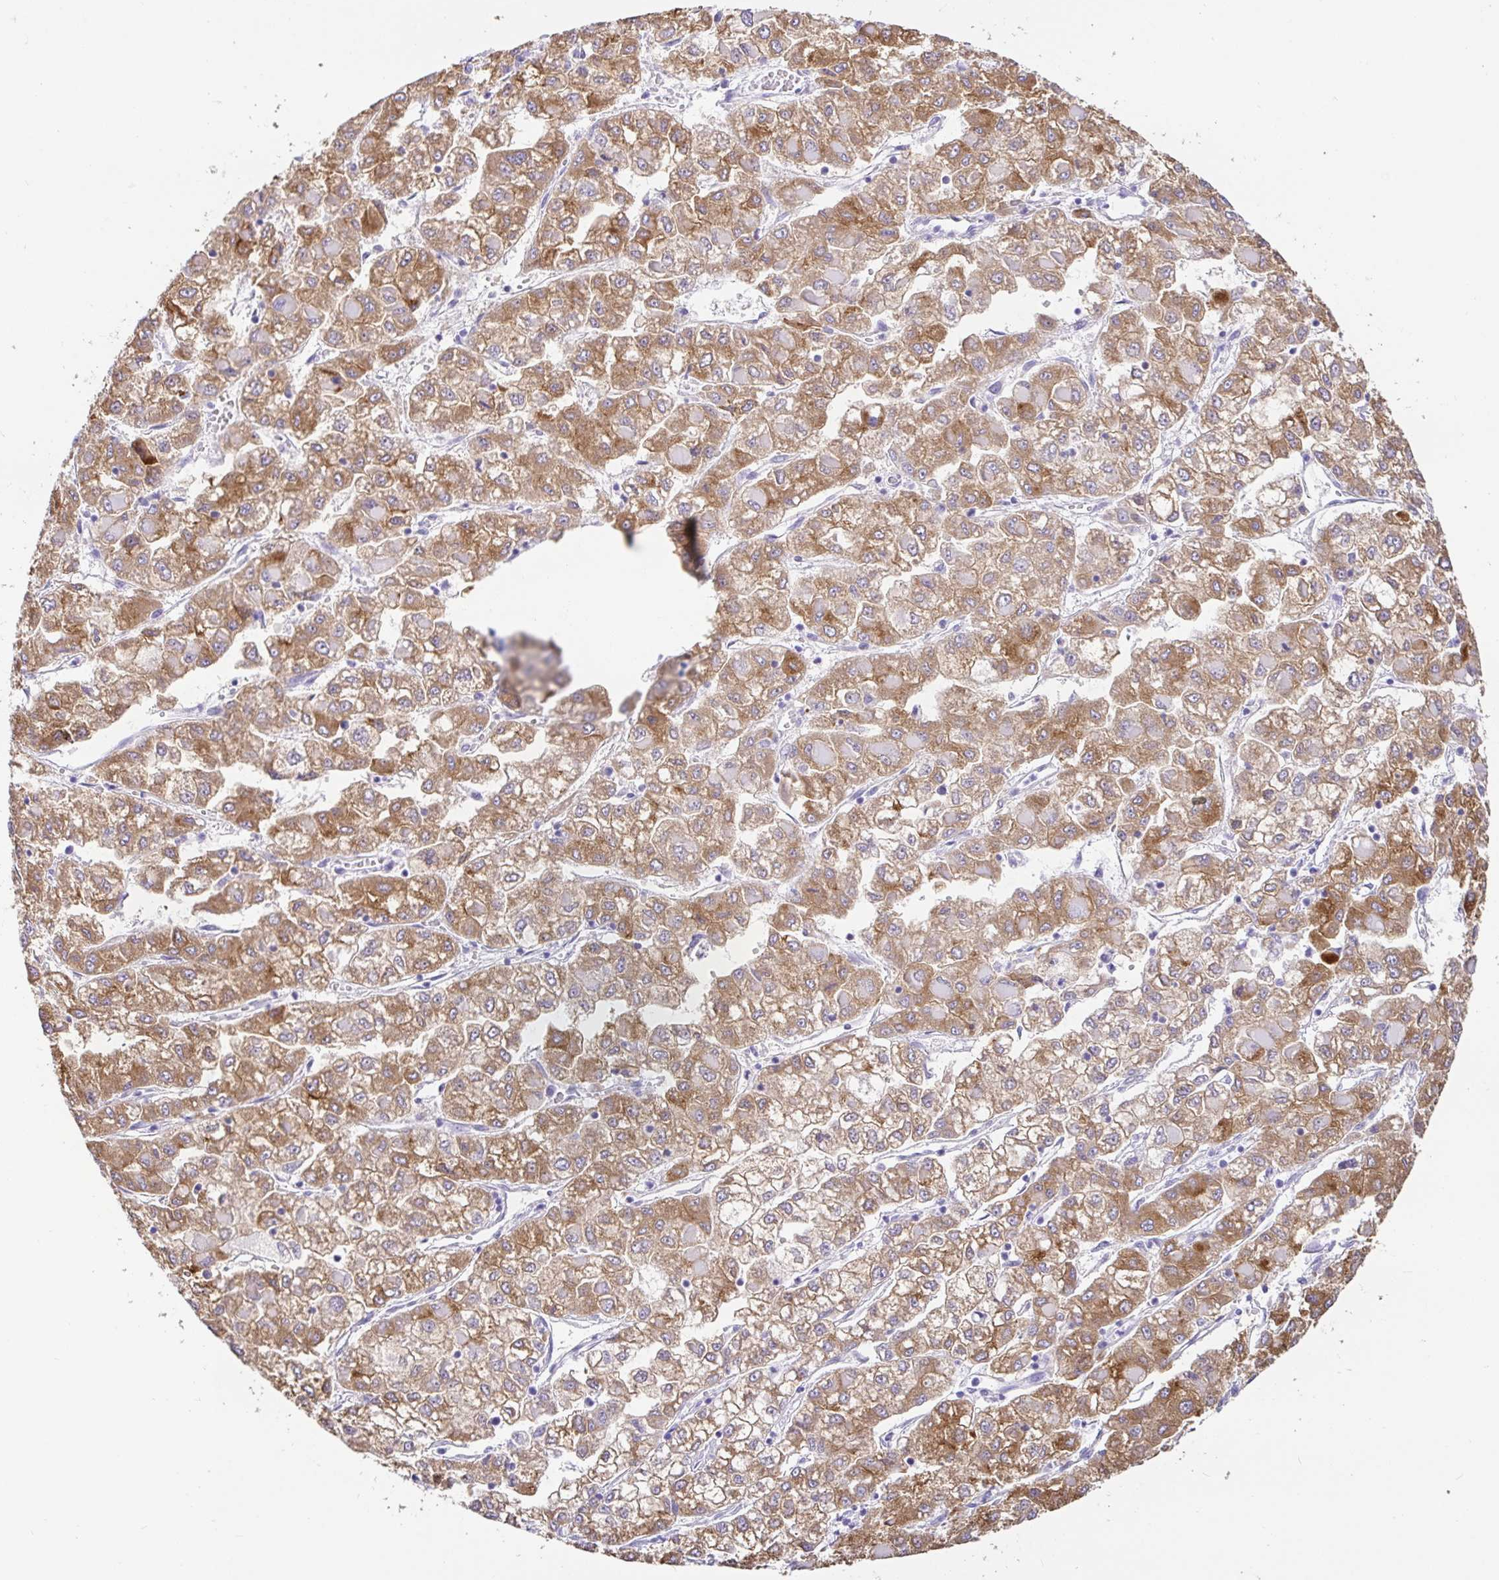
{"staining": {"intensity": "moderate", "quantity": ">75%", "location": "cytoplasmic/membranous"}, "tissue": "liver cancer", "cell_type": "Tumor cells", "image_type": "cancer", "snomed": [{"axis": "morphology", "description": "Carcinoma, Hepatocellular, NOS"}, {"axis": "topography", "description": "Liver"}], "caption": "Liver hepatocellular carcinoma stained with immunohistochemistry shows moderate cytoplasmic/membranous staining in about >75% of tumor cells. (Brightfield microscopy of DAB IHC at high magnification).", "gene": "PAX8", "patient": {"sex": "male", "age": 40}}